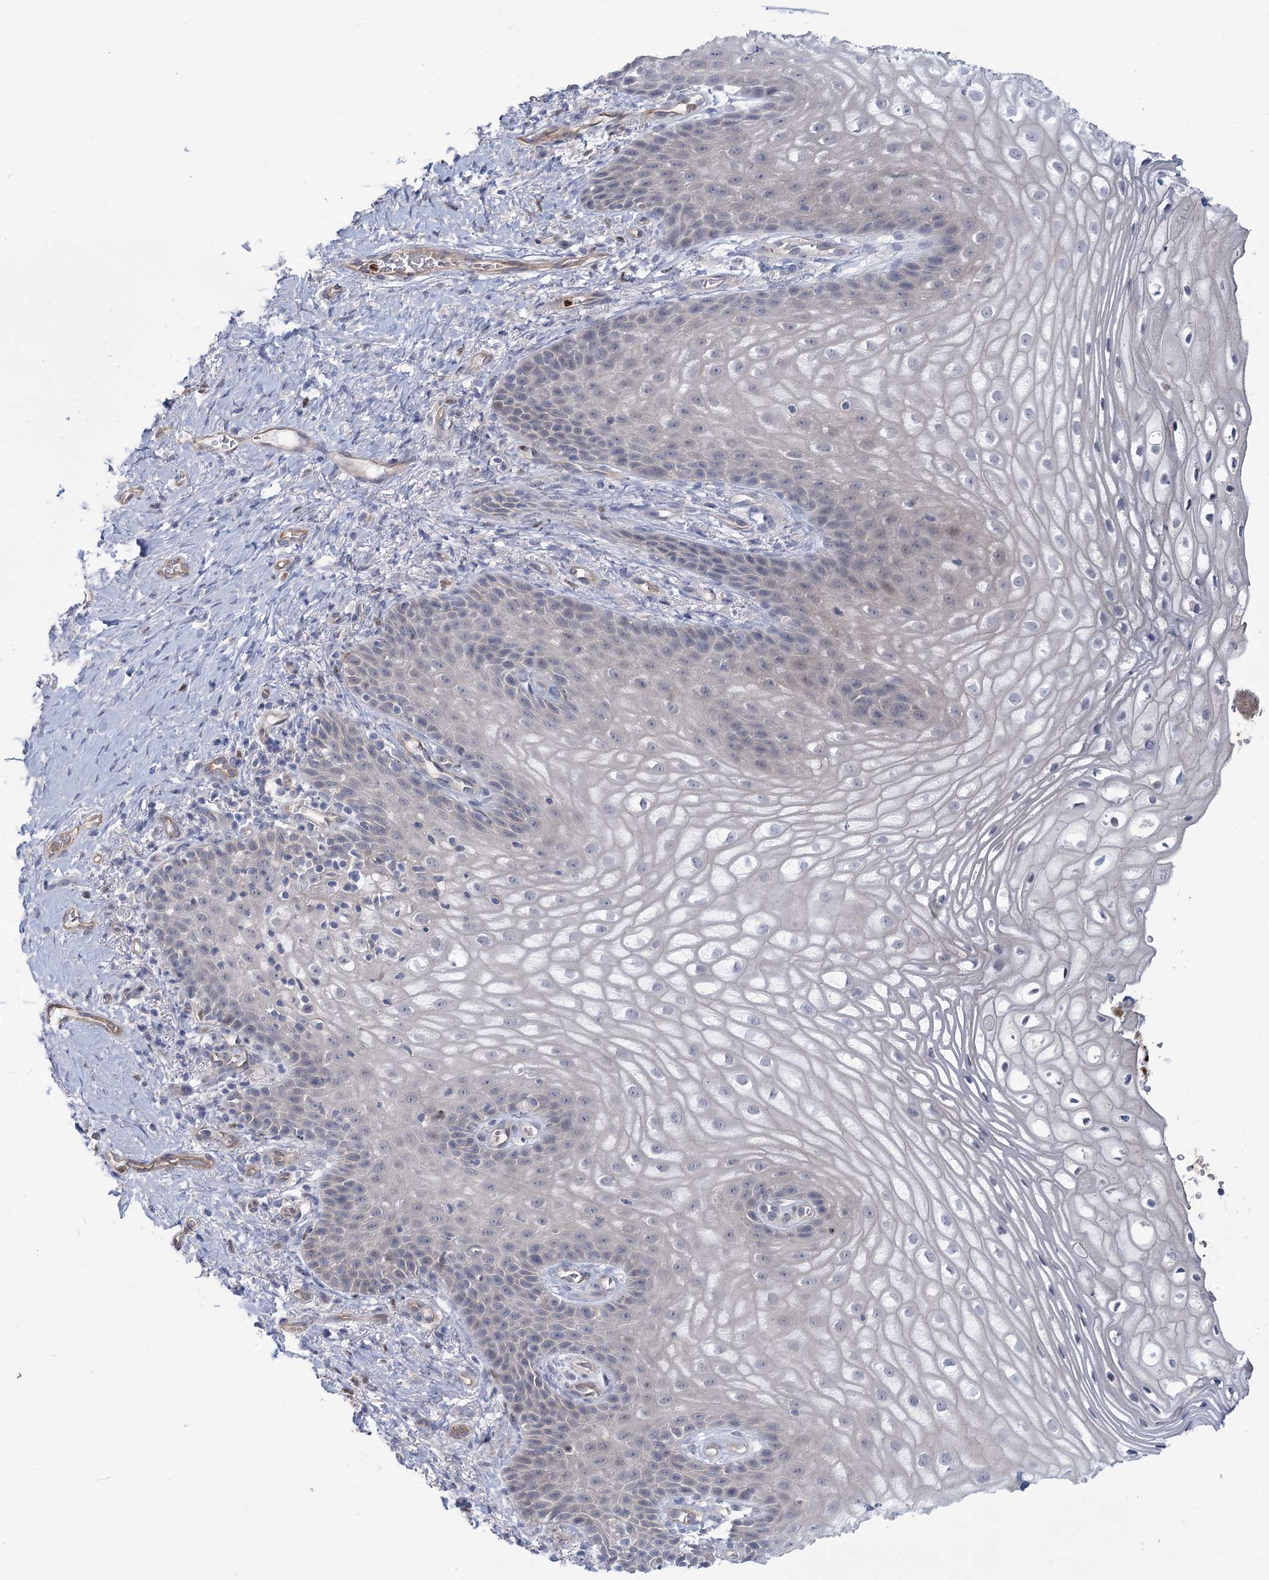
{"staining": {"intensity": "negative", "quantity": "none", "location": "none"}, "tissue": "vagina", "cell_type": "Squamous epithelial cells", "image_type": "normal", "snomed": [{"axis": "morphology", "description": "Normal tissue, NOS"}, {"axis": "topography", "description": "Vagina"}], "caption": "Immunohistochemical staining of benign vagina demonstrates no significant staining in squamous epithelial cells.", "gene": "THAP6", "patient": {"sex": "female", "age": 60}}